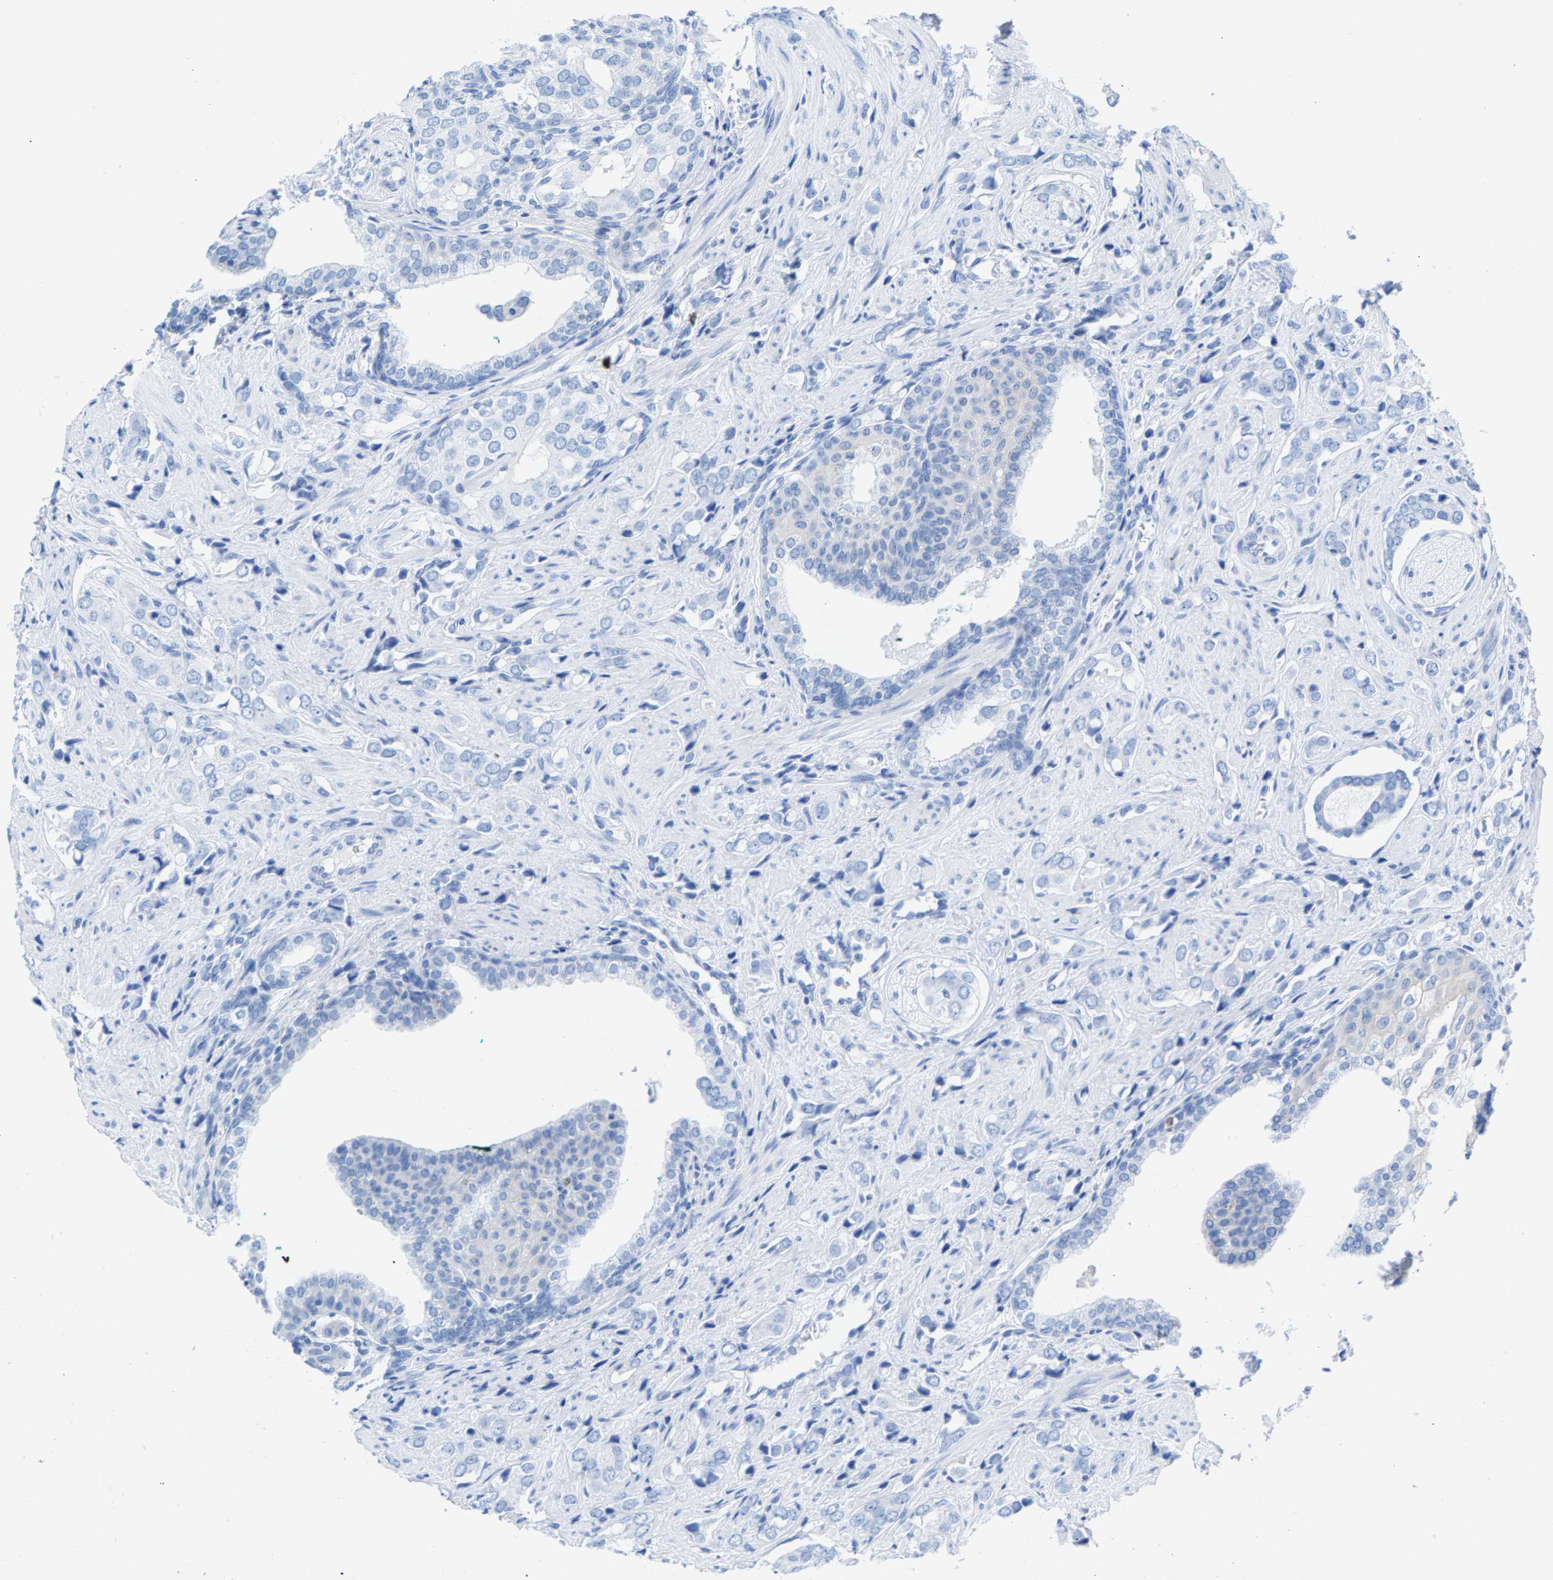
{"staining": {"intensity": "negative", "quantity": "none", "location": "none"}, "tissue": "prostate cancer", "cell_type": "Tumor cells", "image_type": "cancer", "snomed": [{"axis": "morphology", "description": "Adenocarcinoma, High grade"}, {"axis": "topography", "description": "Prostate"}], "caption": "Adenocarcinoma (high-grade) (prostate) was stained to show a protein in brown. There is no significant positivity in tumor cells.", "gene": "CPA1", "patient": {"sex": "male", "age": 52}}